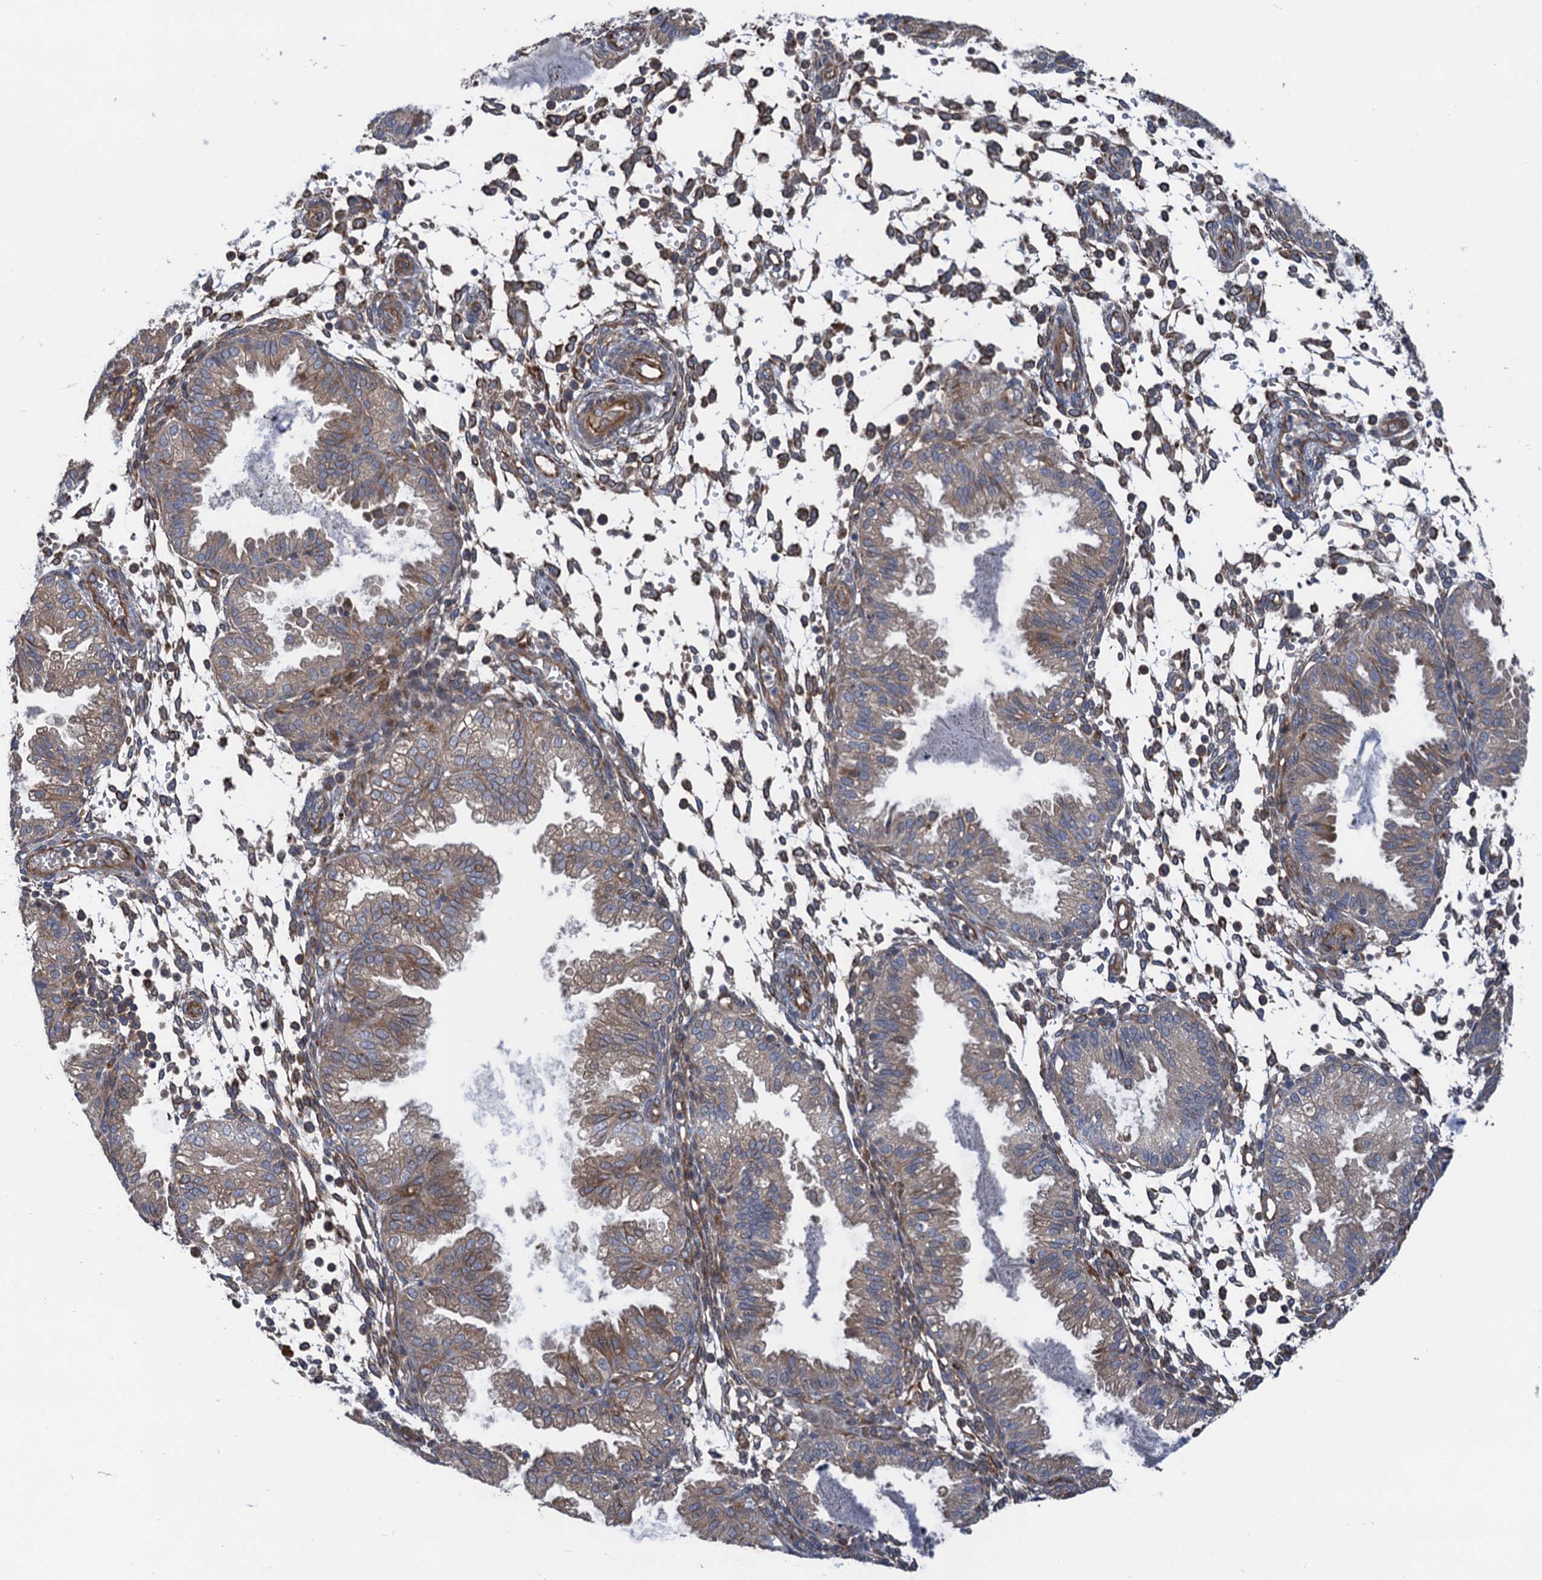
{"staining": {"intensity": "moderate", "quantity": "25%-75%", "location": "cytoplasmic/membranous"}, "tissue": "endometrium", "cell_type": "Cells in endometrial stroma", "image_type": "normal", "snomed": [{"axis": "morphology", "description": "Normal tissue, NOS"}, {"axis": "topography", "description": "Endometrium"}], "caption": "This histopathology image demonstrates unremarkable endometrium stained with immunohistochemistry (IHC) to label a protein in brown. The cytoplasmic/membranous of cells in endometrial stroma show moderate positivity for the protein. Nuclei are counter-stained blue.", "gene": "PJA2", "patient": {"sex": "female", "age": 33}}